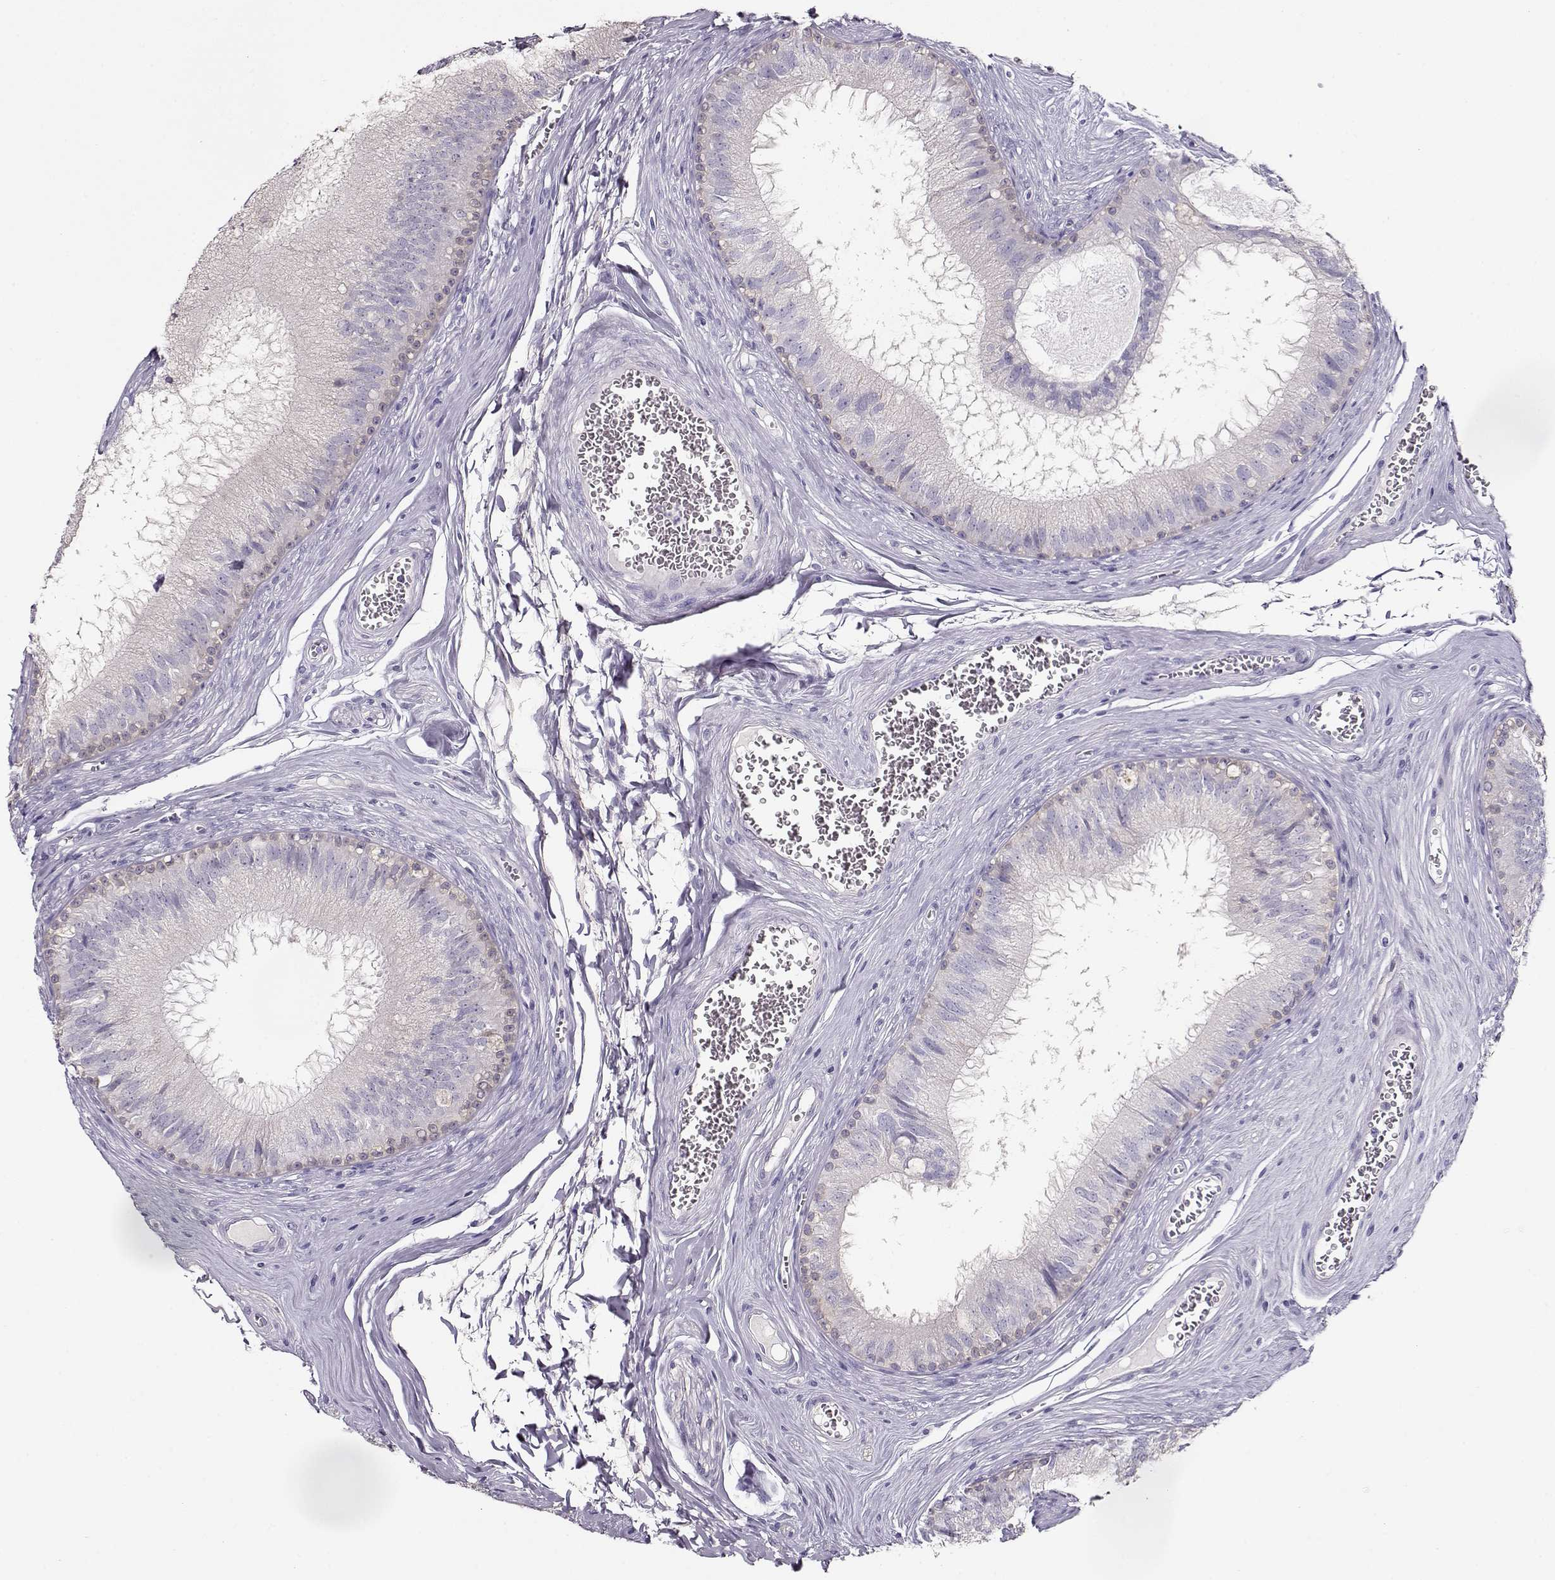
{"staining": {"intensity": "negative", "quantity": "none", "location": "none"}, "tissue": "epididymis", "cell_type": "Glandular cells", "image_type": "normal", "snomed": [{"axis": "morphology", "description": "Normal tissue, NOS"}, {"axis": "topography", "description": "Epididymis"}], "caption": "Immunohistochemistry of normal epididymis exhibits no staining in glandular cells. (DAB (3,3'-diaminobenzidine) immunohistochemistry (IHC) with hematoxylin counter stain).", "gene": "NDRG4", "patient": {"sex": "male", "age": 37}}